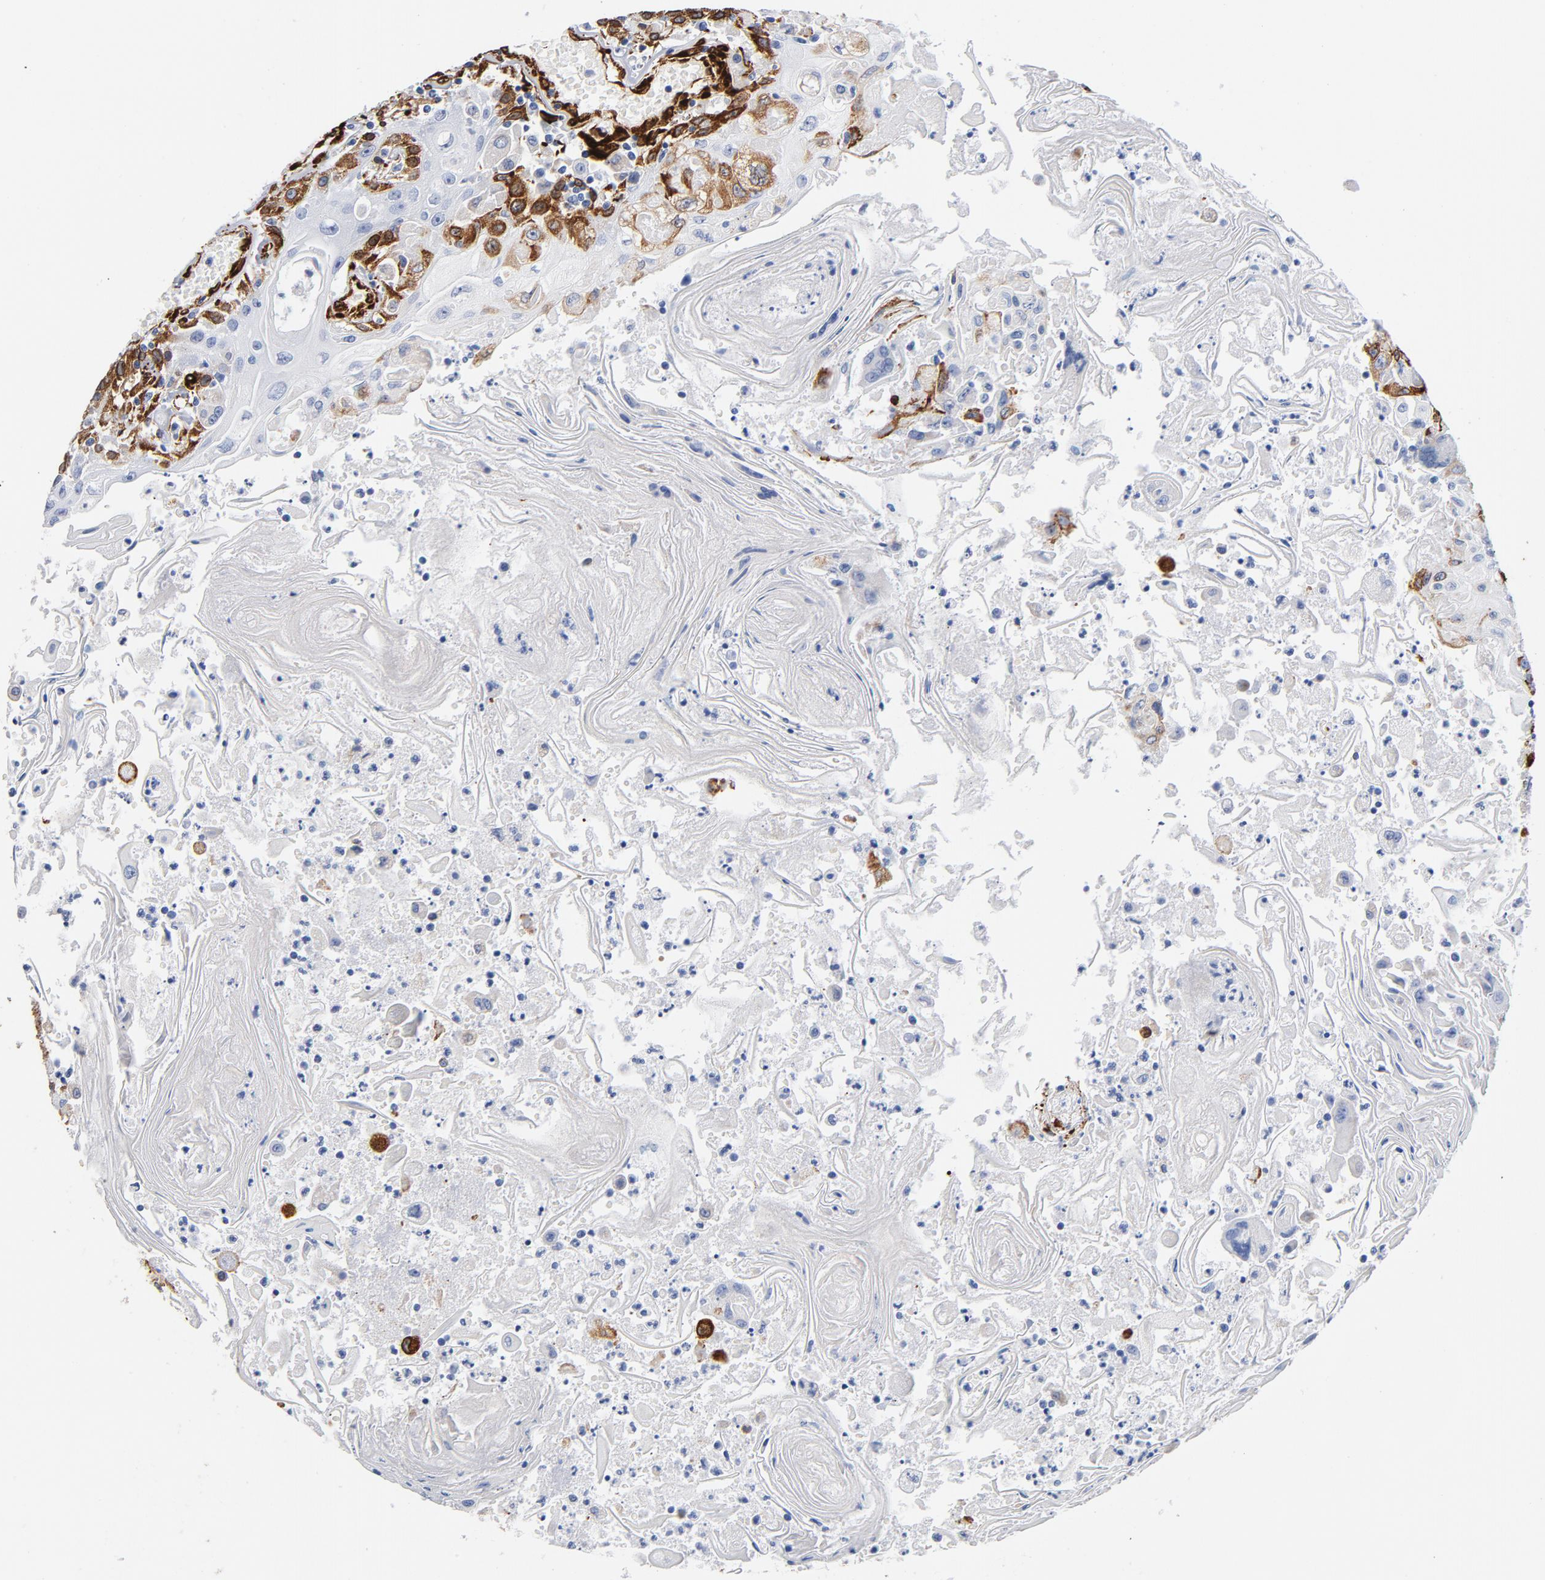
{"staining": {"intensity": "strong", "quantity": "<25%", "location": "cytoplasmic/membranous"}, "tissue": "head and neck cancer", "cell_type": "Tumor cells", "image_type": "cancer", "snomed": [{"axis": "morphology", "description": "Squamous cell carcinoma, NOS"}, {"axis": "topography", "description": "Oral tissue"}, {"axis": "topography", "description": "Head-Neck"}], "caption": "This is an image of immunohistochemistry staining of head and neck cancer (squamous cell carcinoma), which shows strong staining in the cytoplasmic/membranous of tumor cells.", "gene": "SERPINH1", "patient": {"sex": "female", "age": 76}}